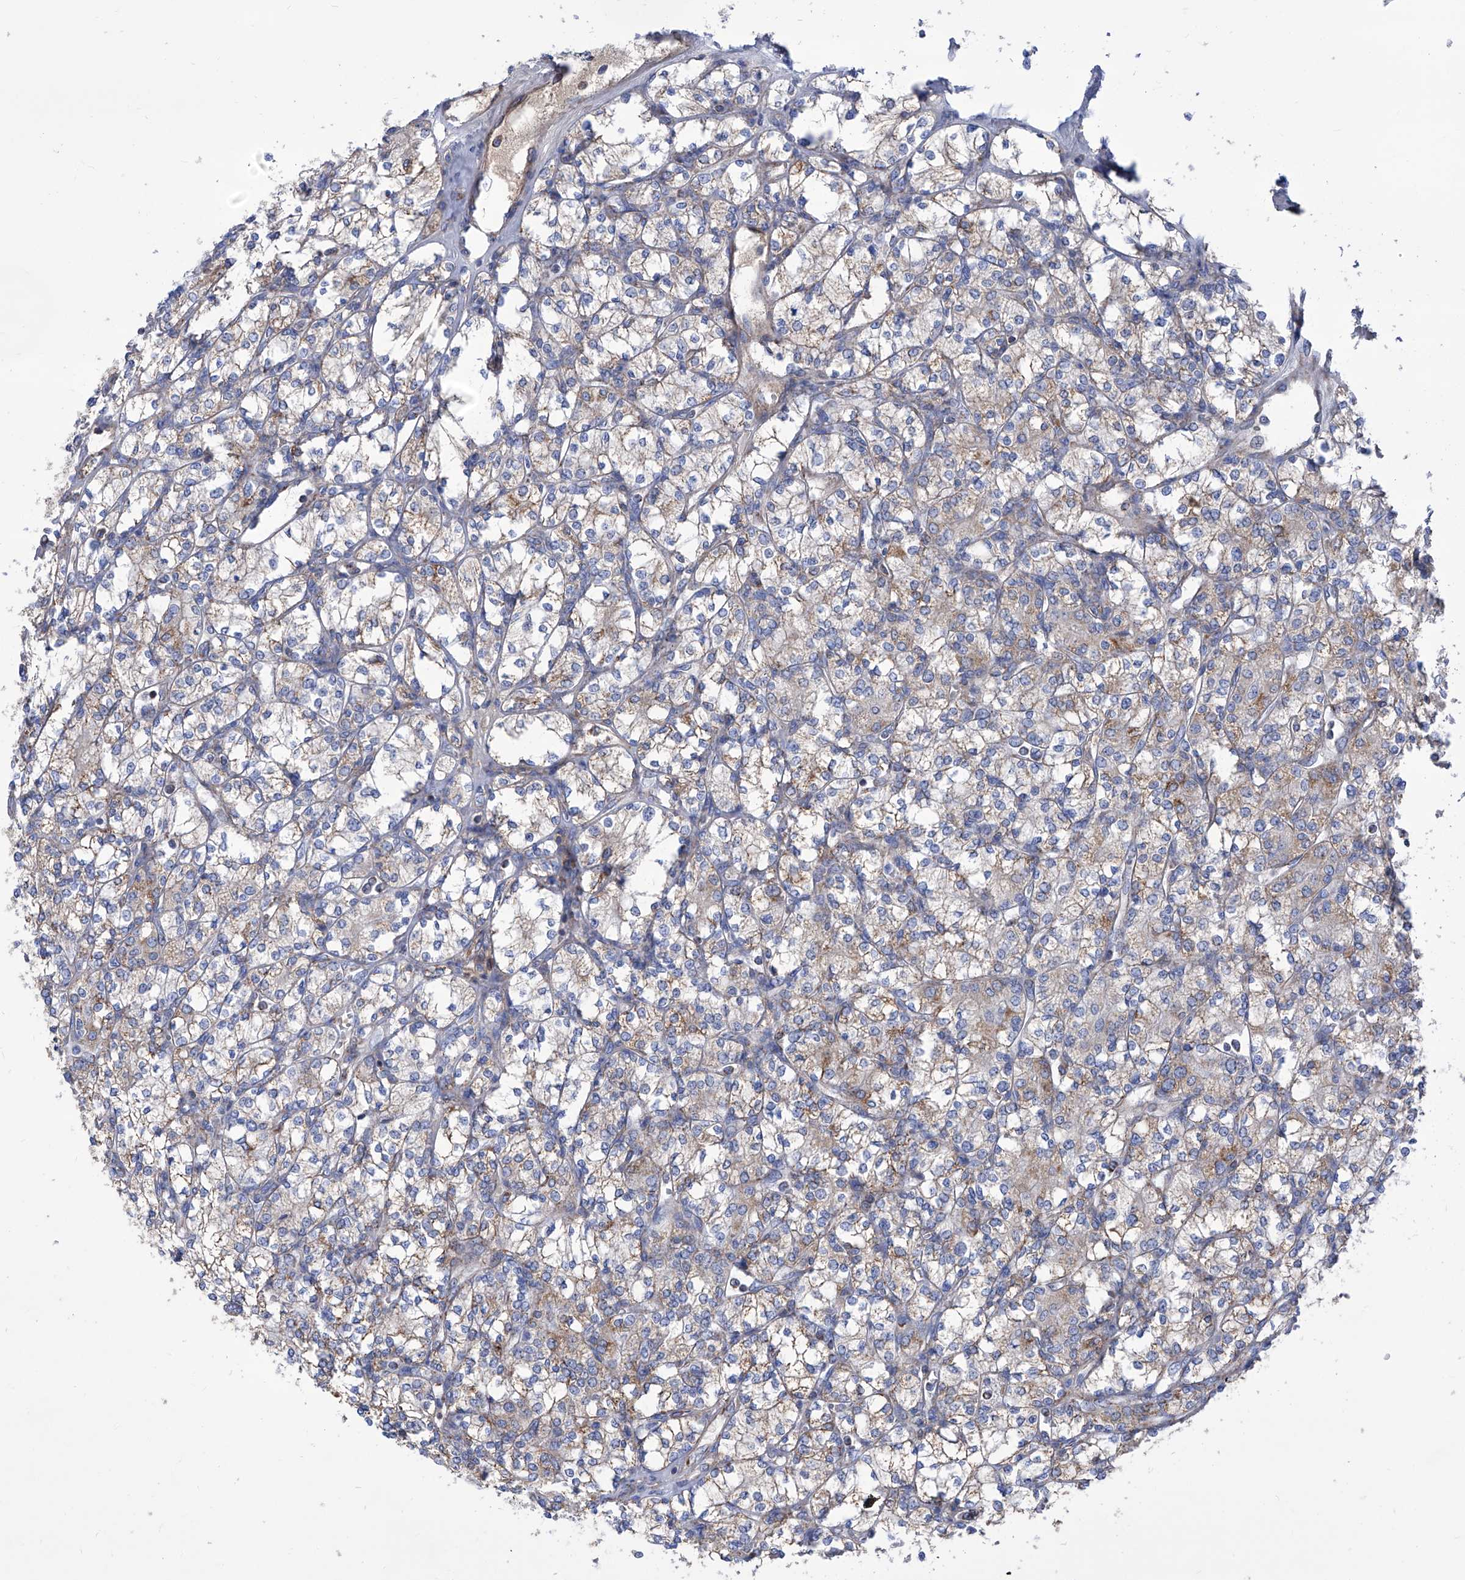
{"staining": {"intensity": "weak", "quantity": "25%-75%", "location": "cytoplasmic/membranous"}, "tissue": "renal cancer", "cell_type": "Tumor cells", "image_type": "cancer", "snomed": [{"axis": "morphology", "description": "Adenocarcinoma, NOS"}, {"axis": "topography", "description": "Kidney"}], "caption": "This micrograph shows immunohistochemistry (IHC) staining of human renal adenocarcinoma, with low weak cytoplasmic/membranous positivity in approximately 25%-75% of tumor cells.", "gene": "SRBD1", "patient": {"sex": "male", "age": 77}}